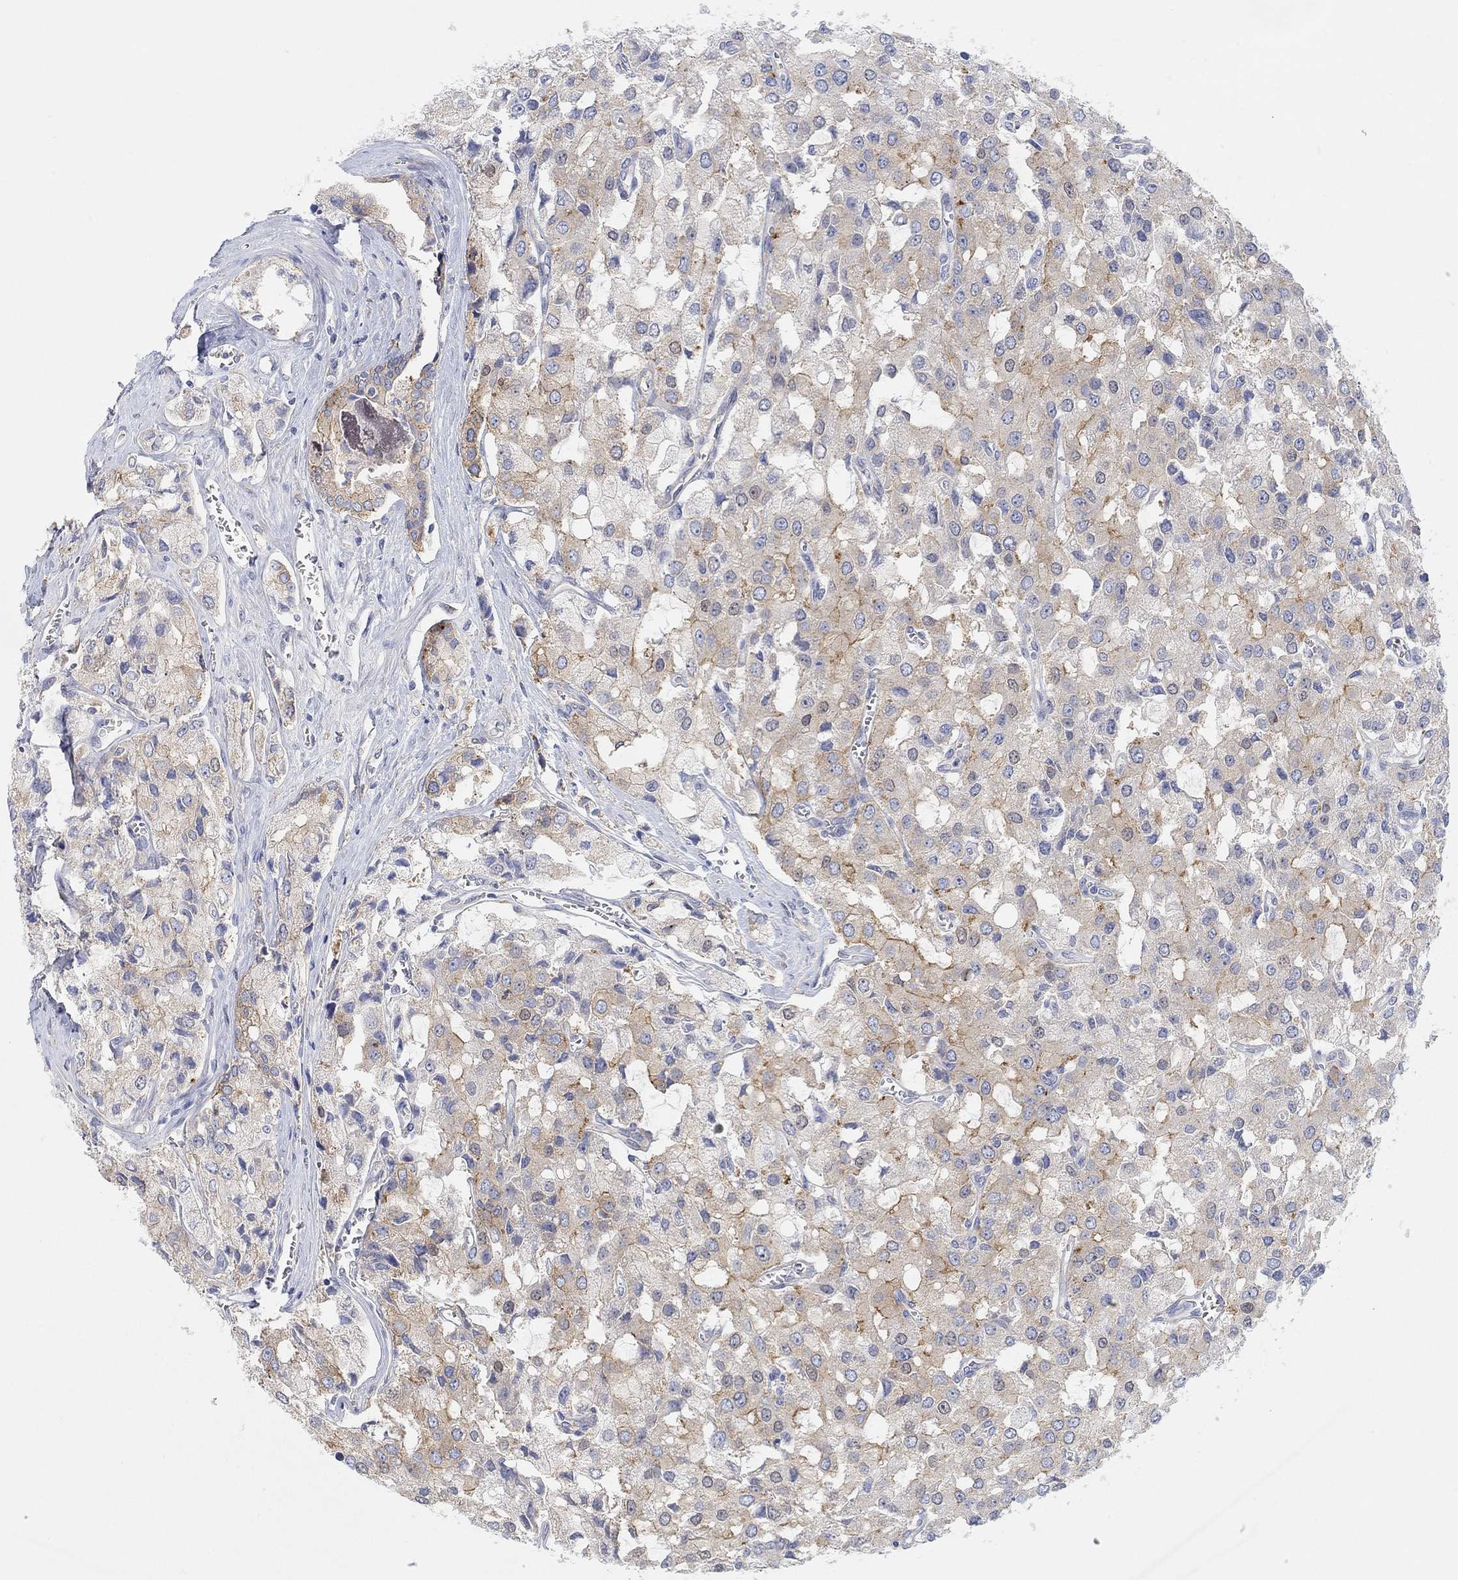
{"staining": {"intensity": "moderate", "quantity": "<25%", "location": "cytoplasmic/membranous"}, "tissue": "prostate cancer", "cell_type": "Tumor cells", "image_type": "cancer", "snomed": [{"axis": "morphology", "description": "Adenocarcinoma, NOS"}, {"axis": "topography", "description": "Prostate and seminal vesicle, NOS"}, {"axis": "topography", "description": "Prostate"}], "caption": "Prostate cancer tissue exhibits moderate cytoplasmic/membranous staining in approximately <25% of tumor cells, visualized by immunohistochemistry. The staining was performed using DAB to visualize the protein expression in brown, while the nuclei were stained in blue with hematoxylin (Magnification: 20x).", "gene": "RGS1", "patient": {"sex": "male", "age": 67}}